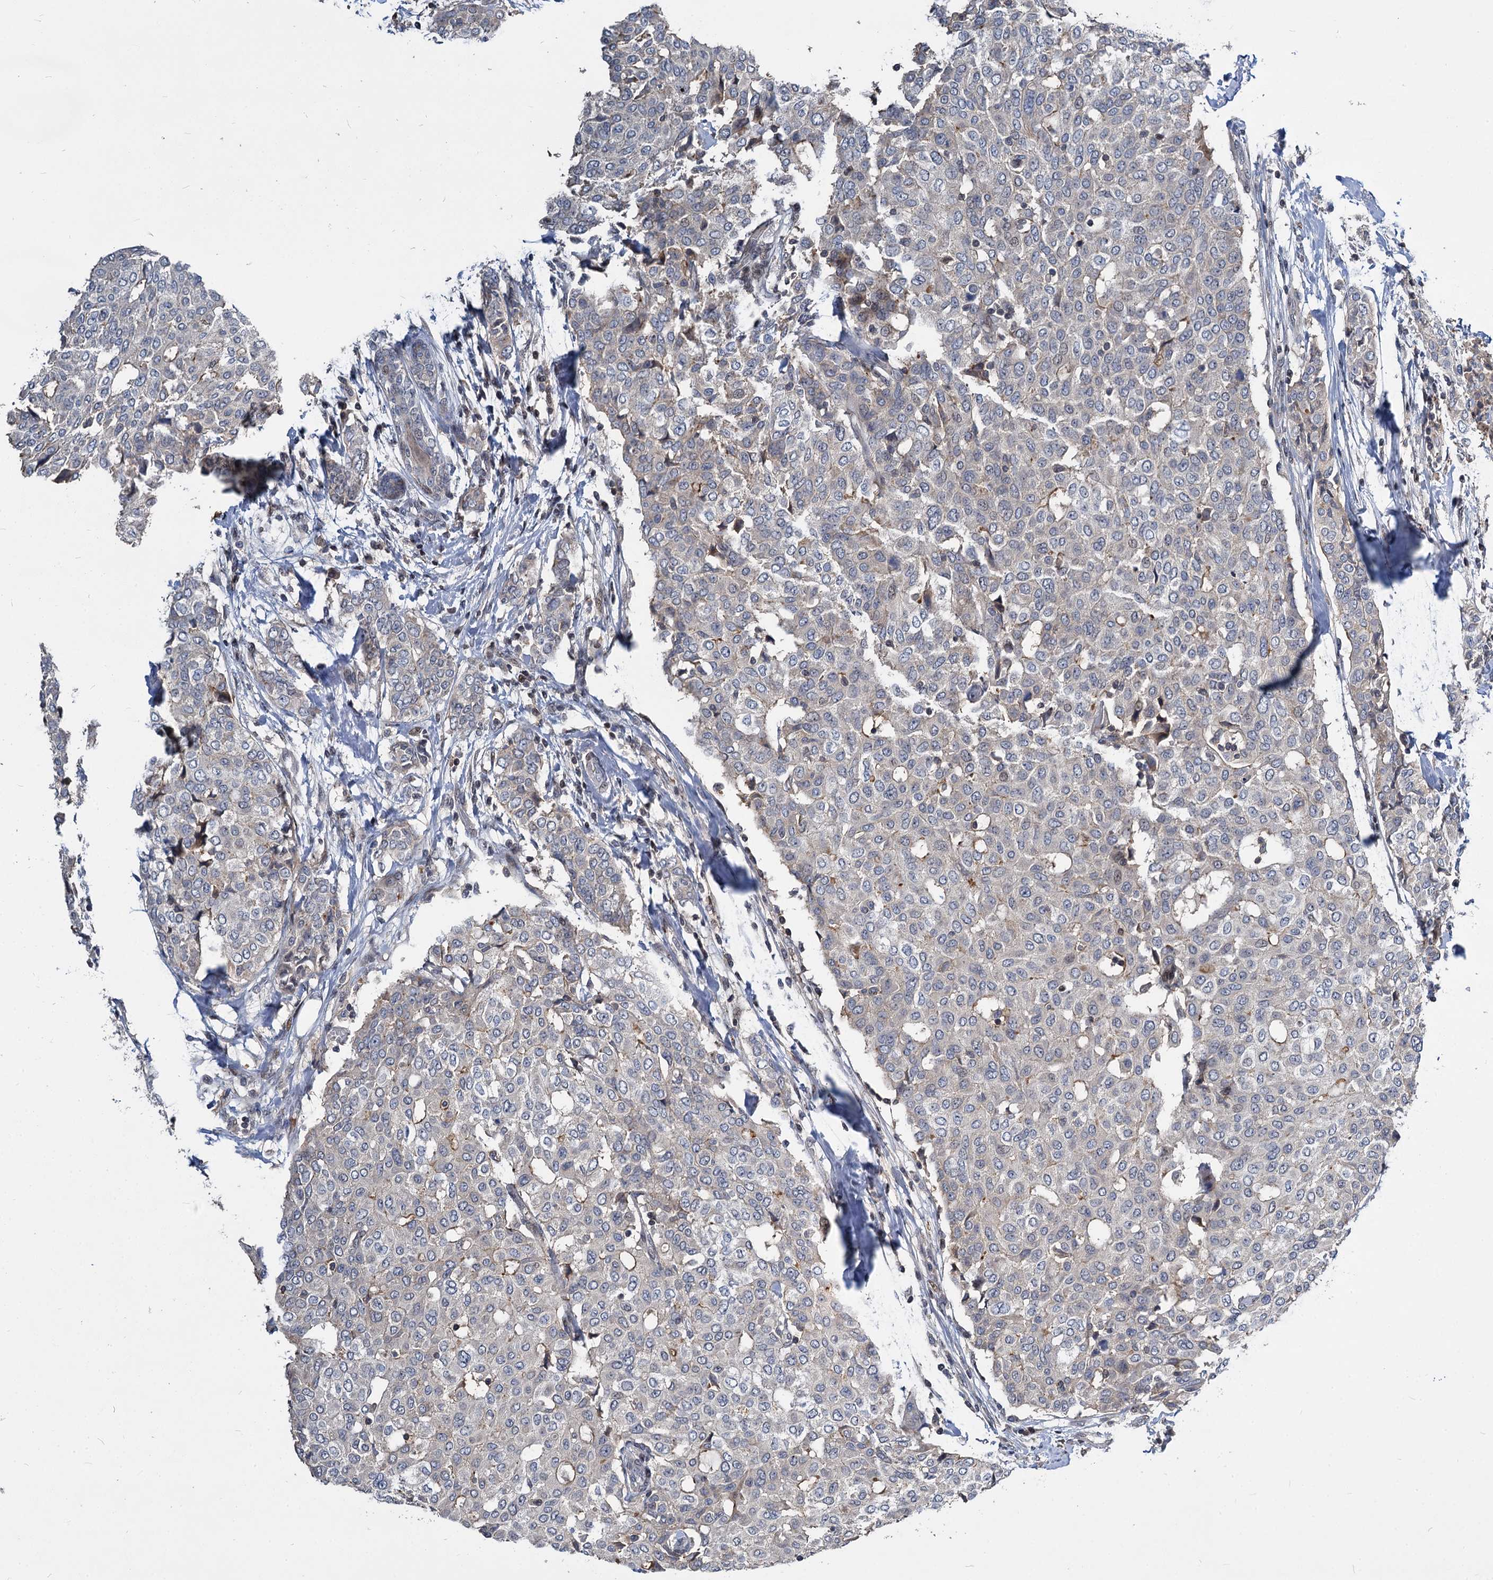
{"staining": {"intensity": "negative", "quantity": "none", "location": "none"}, "tissue": "breast cancer", "cell_type": "Tumor cells", "image_type": "cancer", "snomed": [{"axis": "morphology", "description": "Lobular carcinoma"}, {"axis": "topography", "description": "Breast"}], "caption": "There is no significant expression in tumor cells of lobular carcinoma (breast). The staining is performed using DAB brown chromogen with nuclei counter-stained in using hematoxylin.", "gene": "ATG101", "patient": {"sex": "female", "age": 51}}